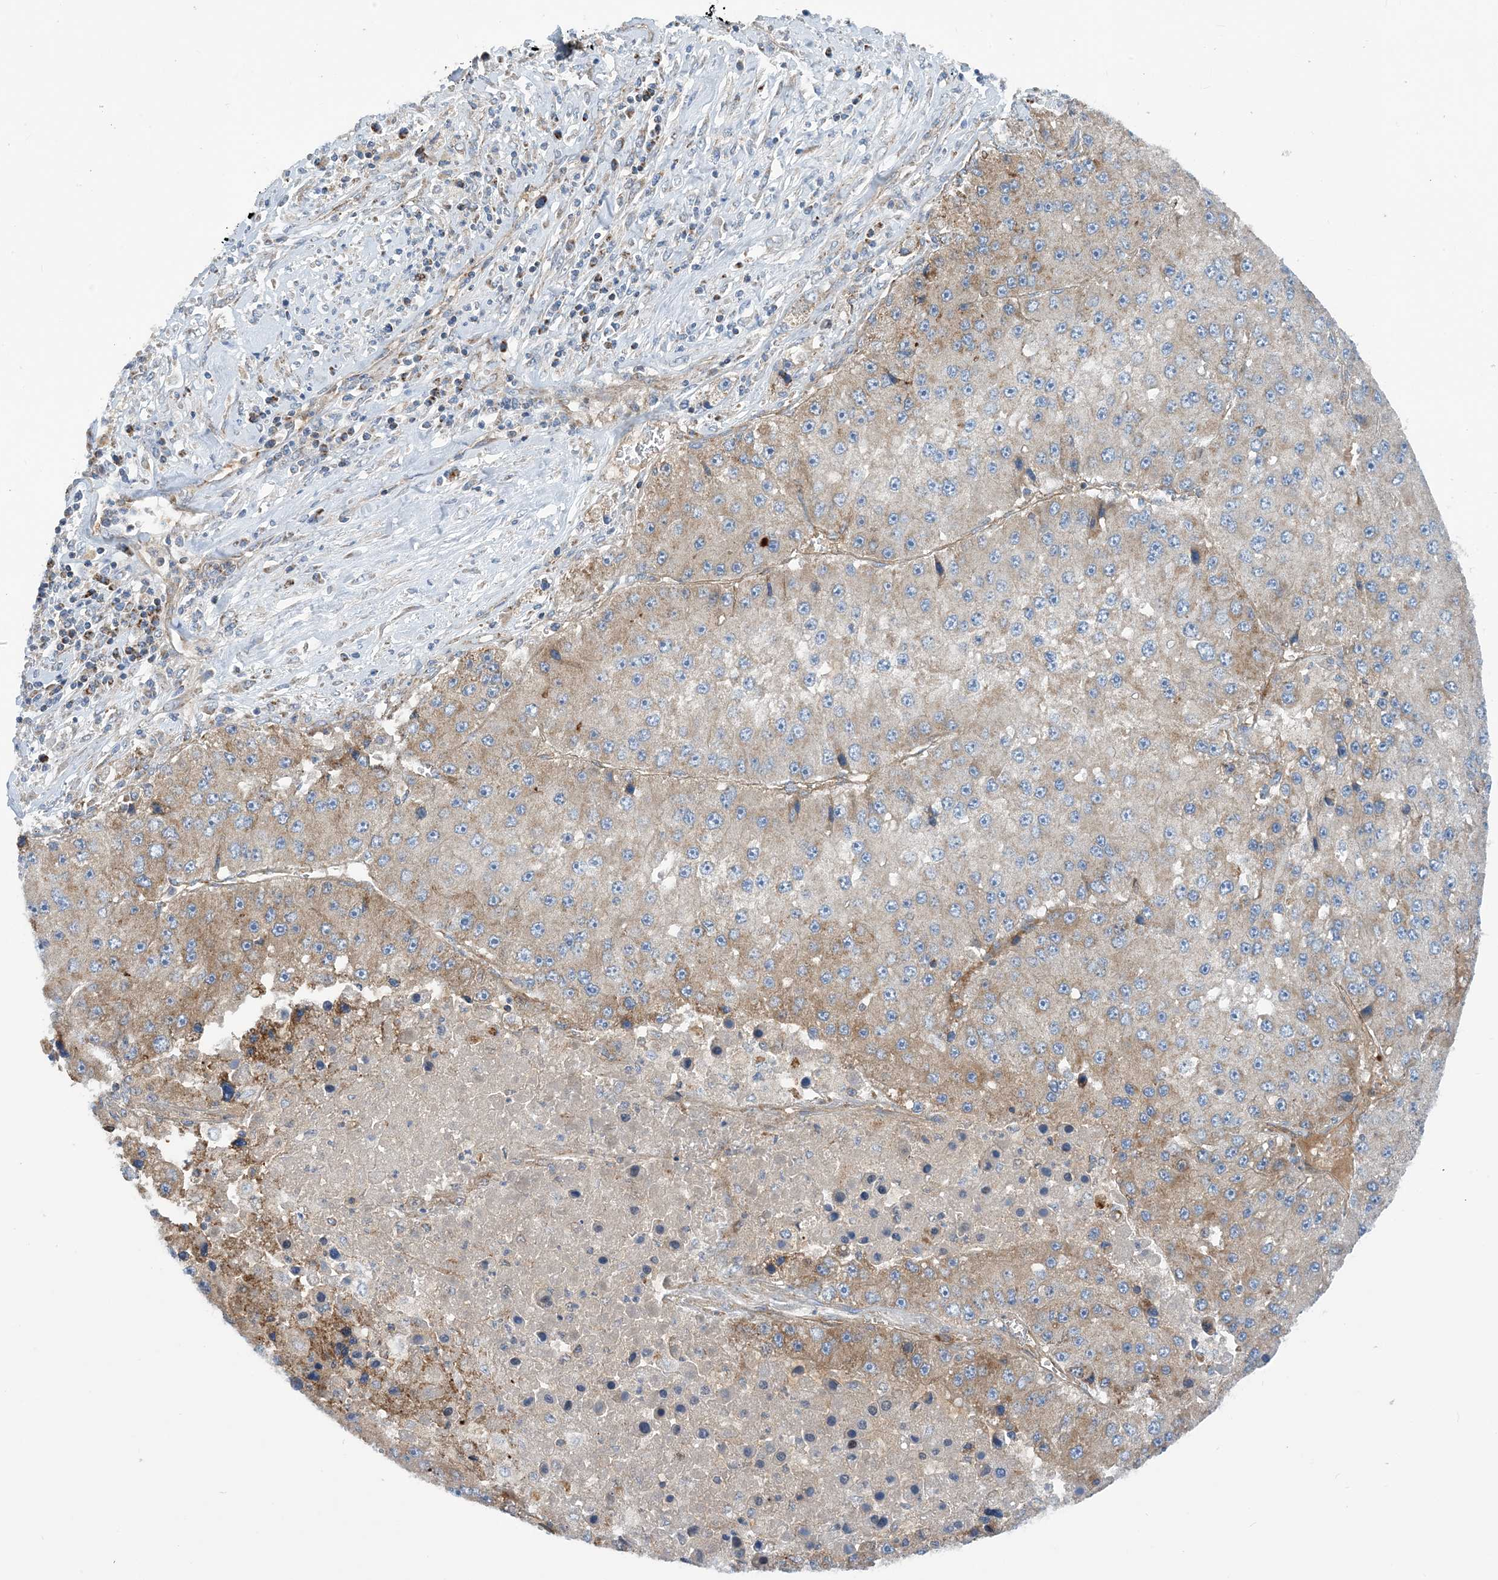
{"staining": {"intensity": "moderate", "quantity": "25%-75%", "location": "cytoplasmic/membranous"}, "tissue": "liver cancer", "cell_type": "Tumor cells", "image_type": "cancer", "snomed": [{"axis": "morphology", "description": "Carcinoma, Hepatocellular, NOS"}, {"axis": "topography", "description": "Liver"}], "caption": "The photomicrograph shows a brown stain indicating the presence of a protein in the cytoplasmic/membranous of tumor cells in hepatocellular carcinoma (liver). Nuclei are stained in blue.", "gene": "PHOSPHO2", "patient": {"sex": "female", "age": 73}}